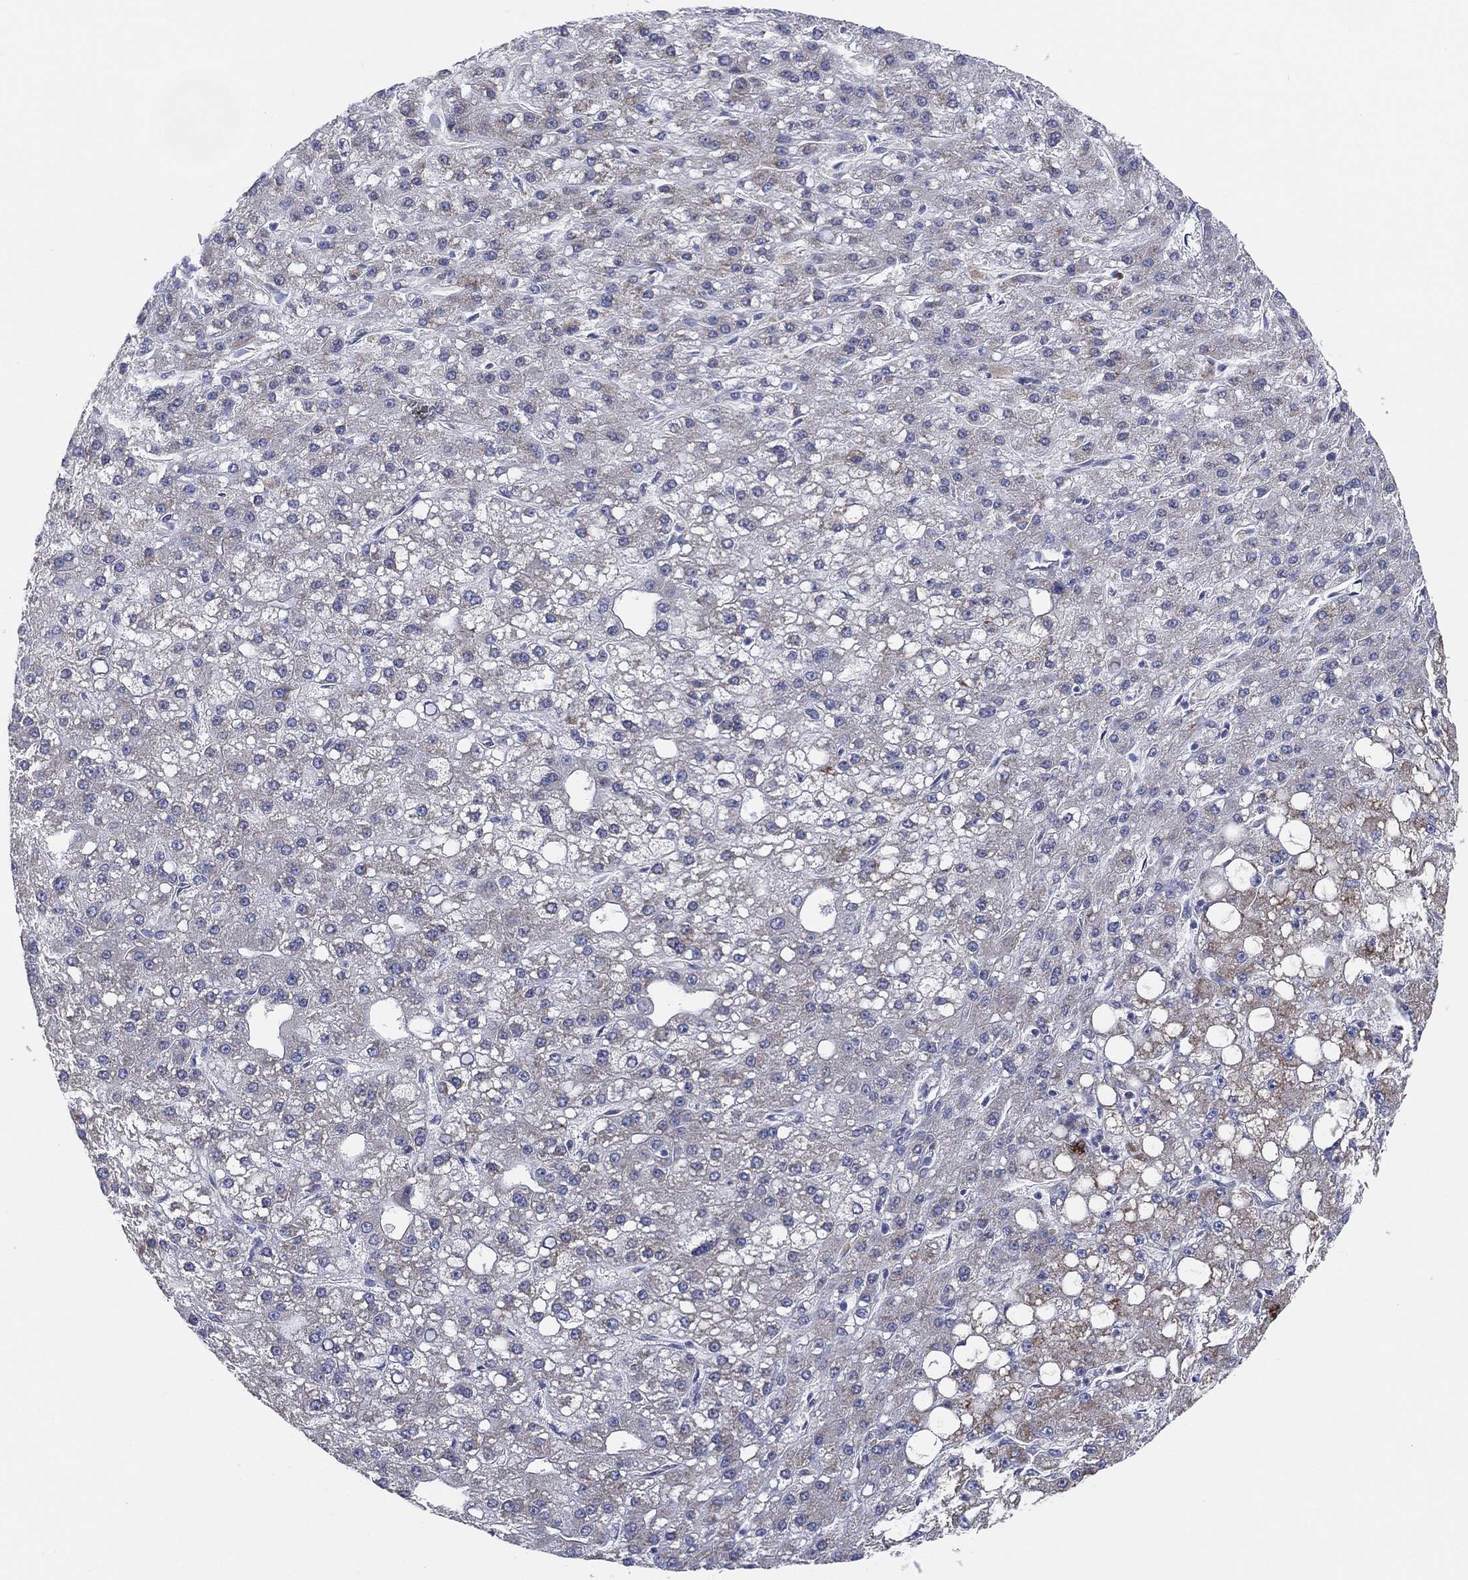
{"staining": {"intensity": "negative", "quantity": "none", "location": "none"}, "tissue": "liver cancer", "cell_type": "Tumor cells", "image_type": "cancer", "snomed": [{"axis": "morphology", "description": "Carcinoma, Hepatocellular, NOS"}, {"axis": "topography", "description": "Liver"}], "caption": "This is an immunohistochemistry (IHC) histopathology image of human liver cancer (hepatocellular carcinoma). There is no expression in tumor cells.", "gene": "TMEM40", "patient": {"sex": "male", "age": 67}}